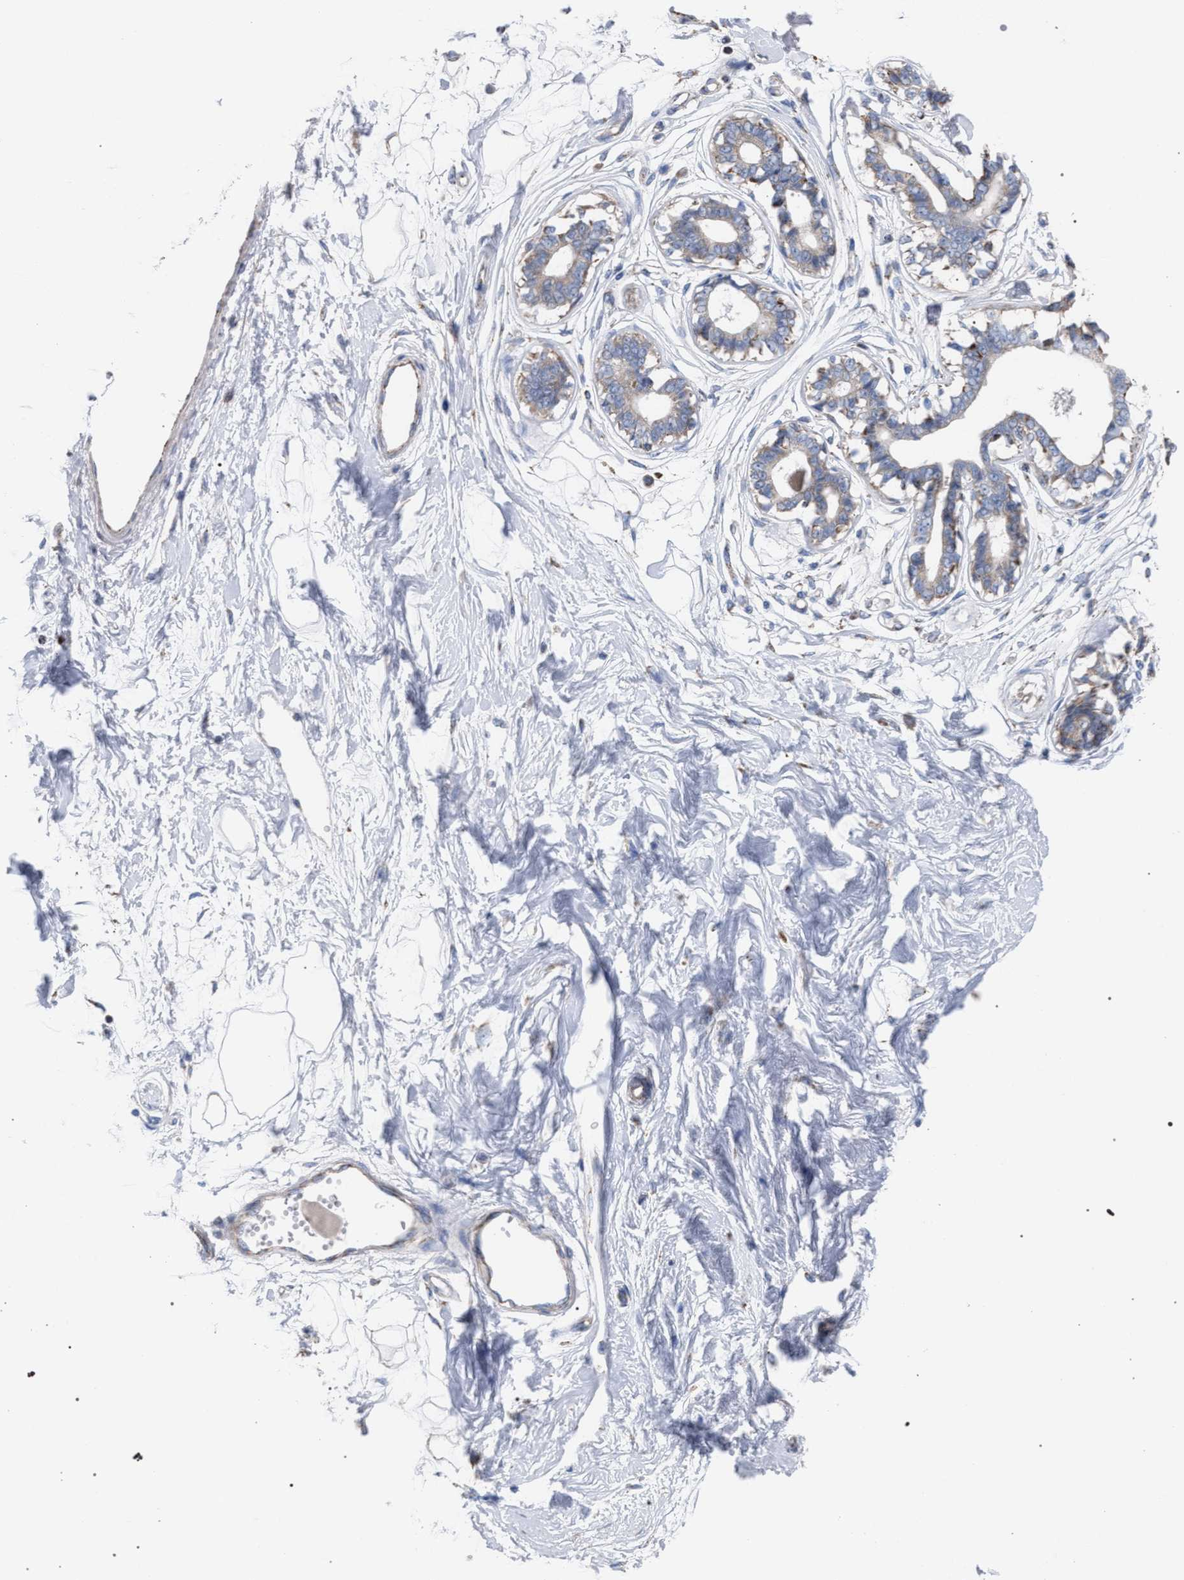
{"staining": {"intensity": "negative", "quantity": "none", "location": "none"}, "tissue": "breast", "cell_type": "Adipocytes", "image_type": "normal", "snomed": [{"axis": "morphology", "description": "Normal tissue, NOS"}, {"axis": "topography", "description": "Breast"}], "caption": "Immunohistochemistry (IHC) of unremarkable breast exhibits no expression in adipocytes. (Brightfield microscopy of DAB immunohistochemistry (IHC) at high magnification).", "gene": "ECI2", "patient": {"sex": "female", "age": 45}}